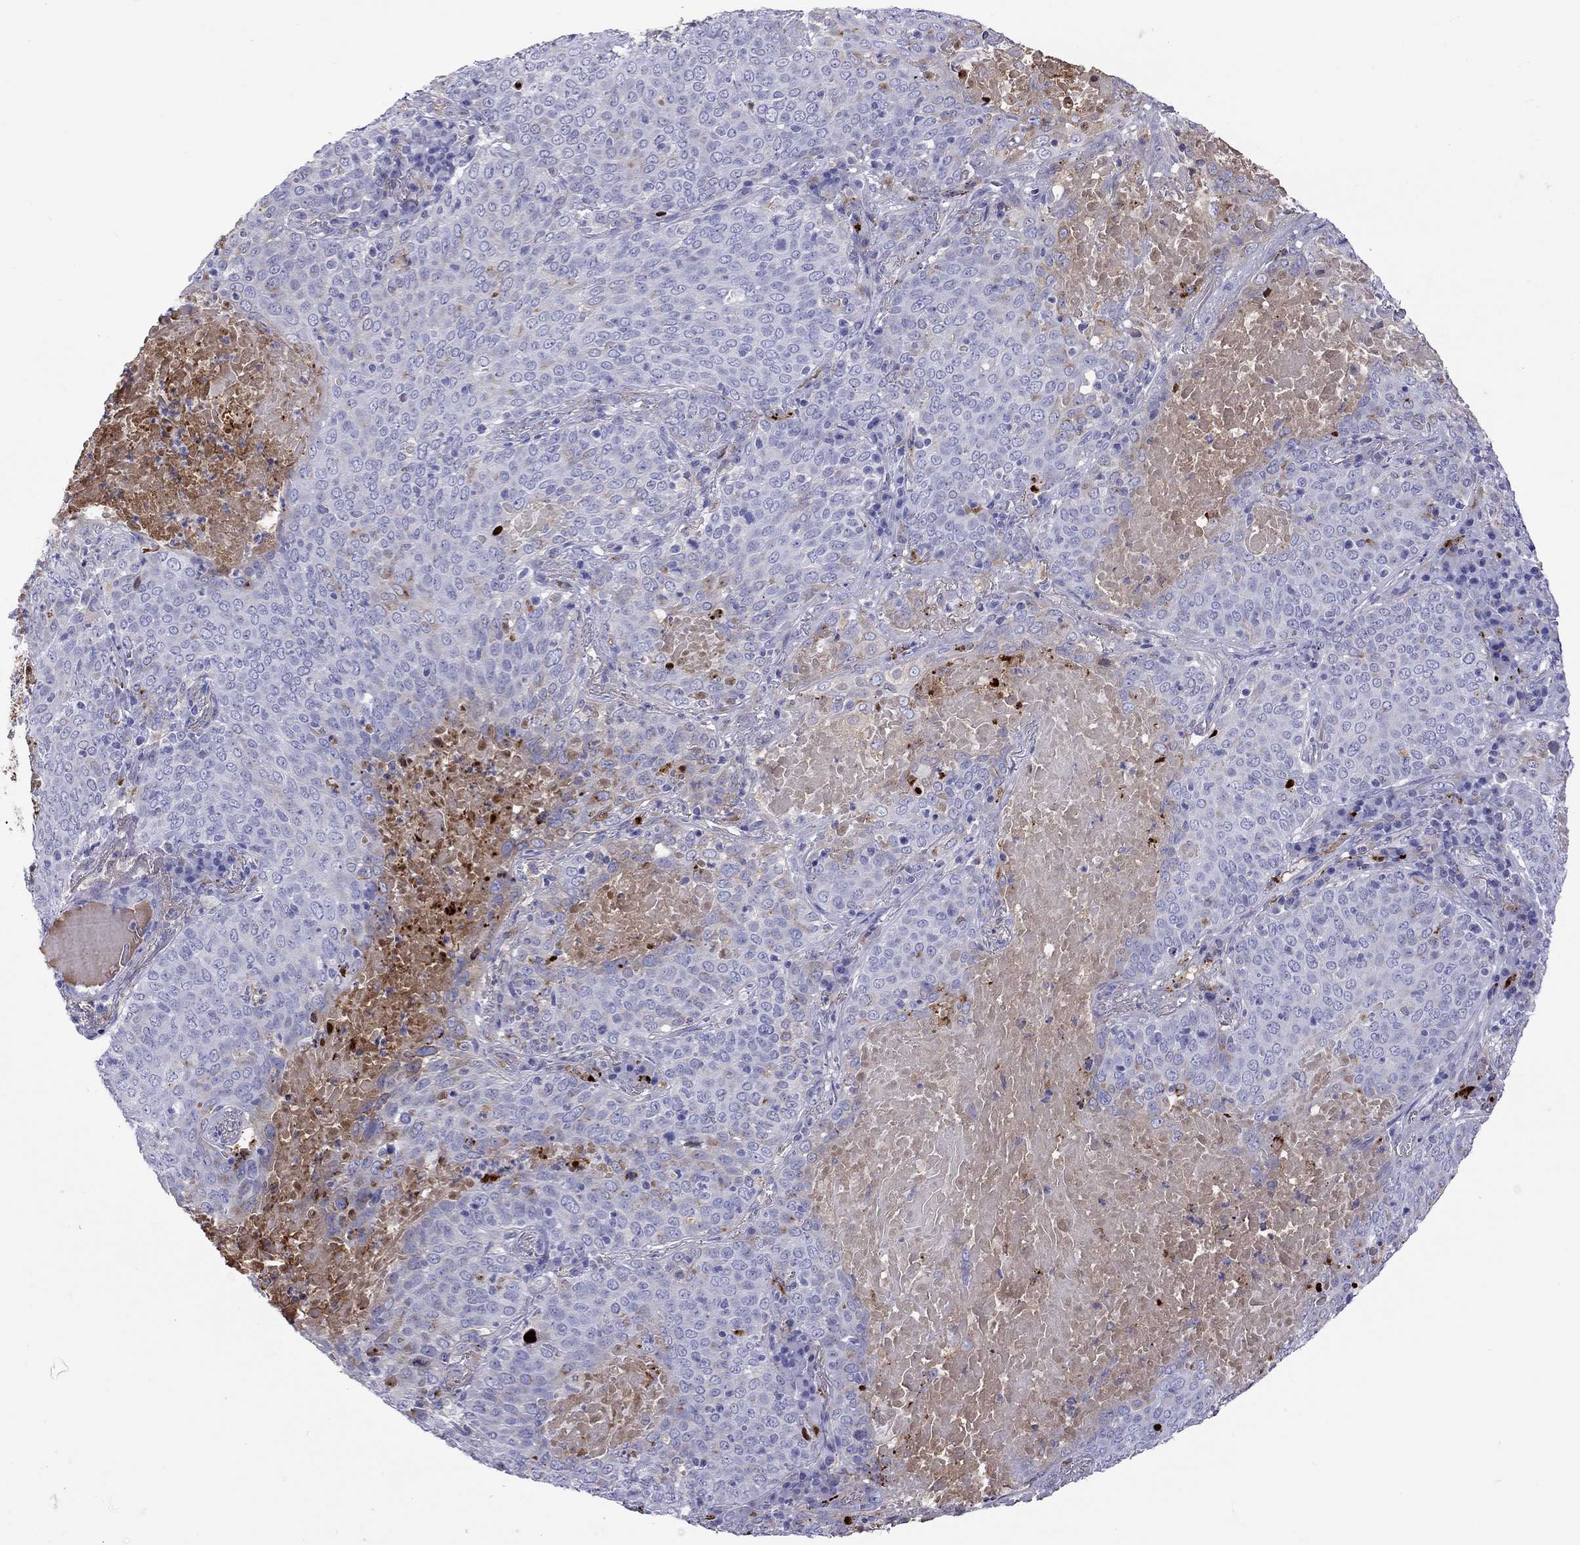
{"staining": {"intensity": "weak", "quantity": "<25%", "location": "cytoplasmic/membranous"}, "tissue": "lung cancer", "cell_type": "Tumor cells", "image_type": "cancer", "snomed": [{"axis": "morphology", "description": "Squamous cell carcinoma, NOS"}, {"axis": "topography", "description": "Lung"}], "caption": "Squamous cell carcinoma (lung) was stained to show a protein in brown. There is no significant positivity in tumor cells.", "gene": "SERPINA3", "patient": {"sex": "male", "age": 82}}